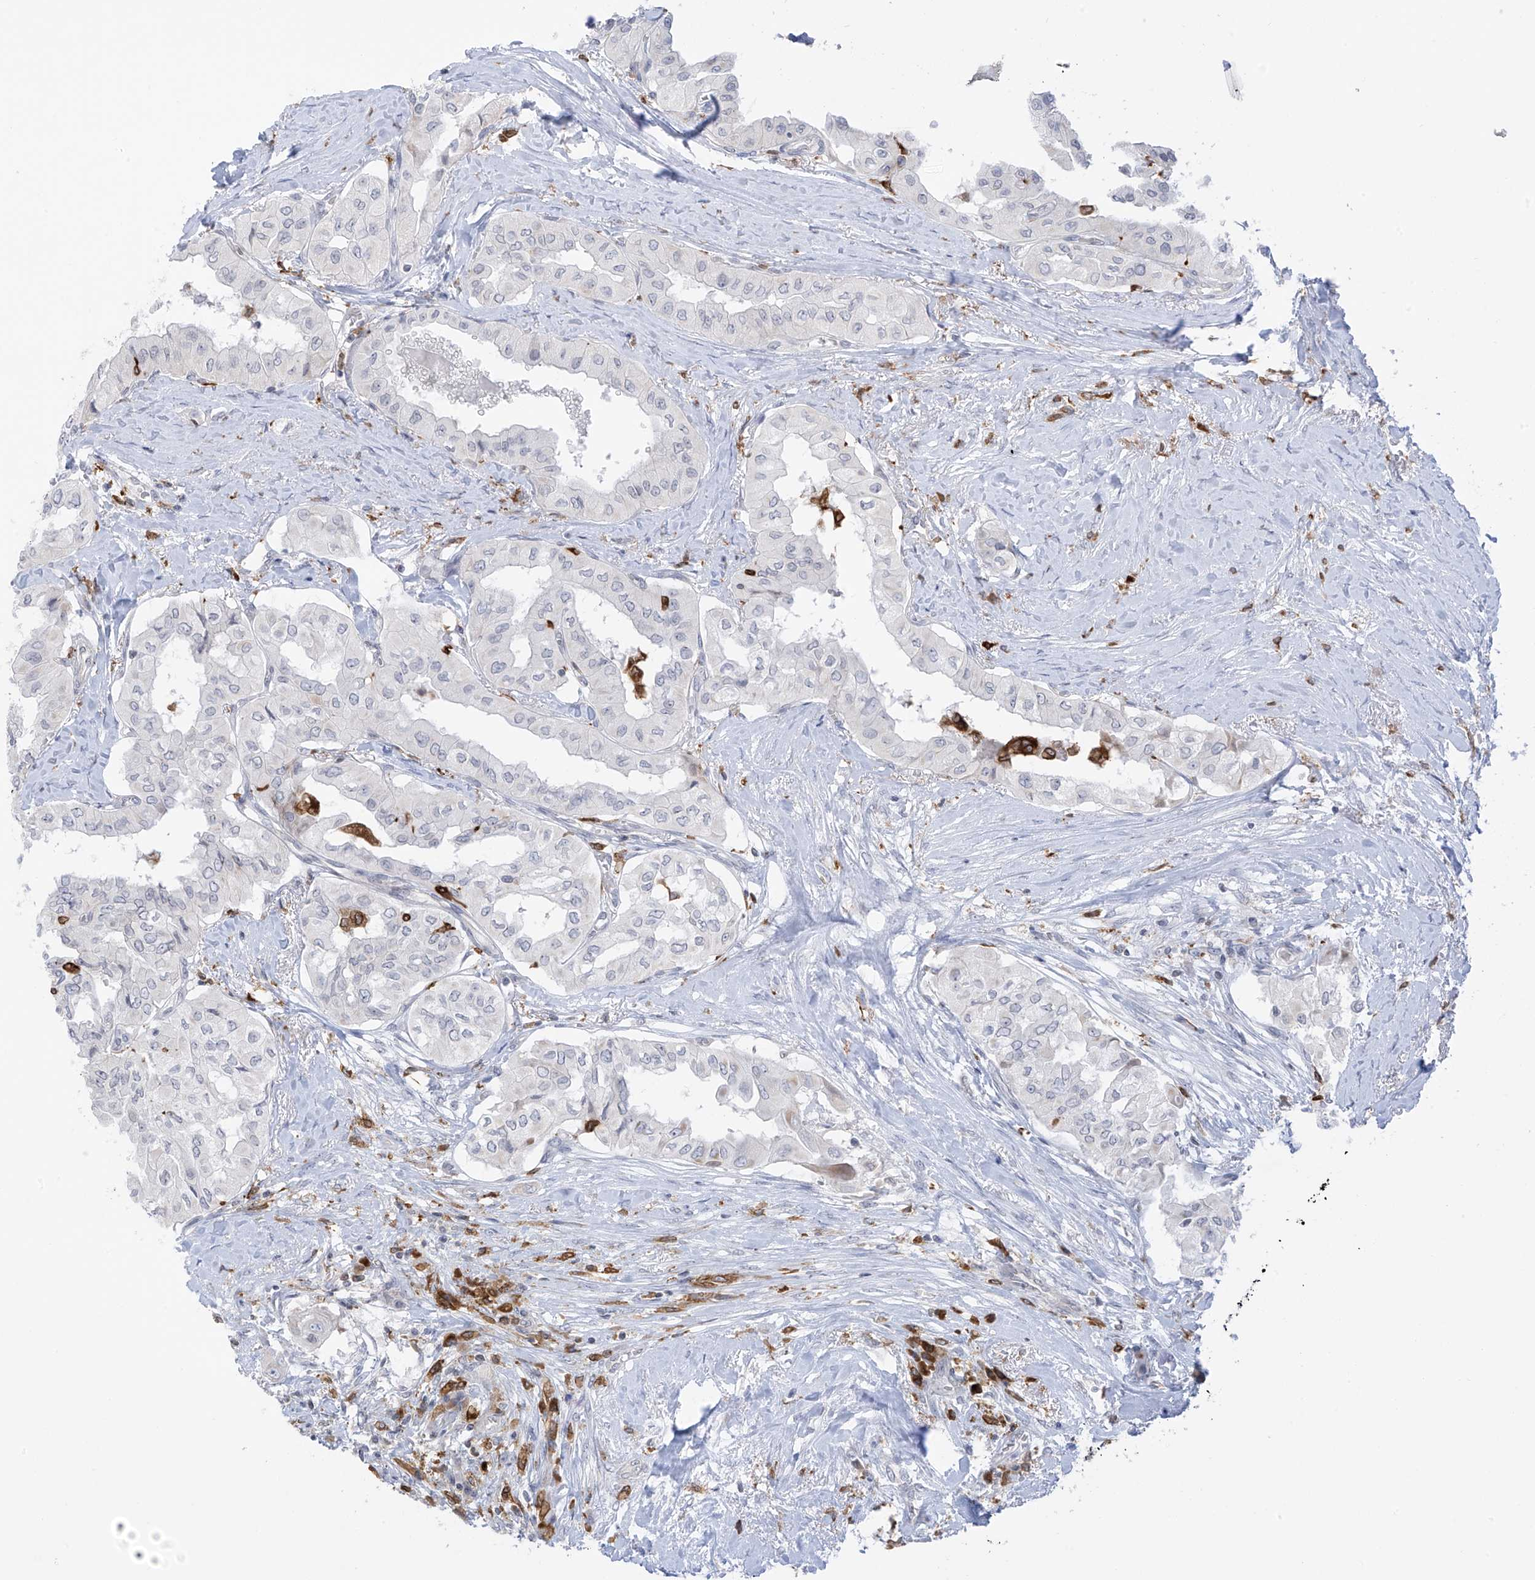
{"staining": {"intensity": "negative", "quantity": "none", "location": "none"}, "tissue": "thyroid cancer", "cell_type": "Tumor cells", "image_type": "cancer", "snomed": [{"axis": "morphology", "description": "Papillary adenocarcinoma, NOS"}, {"axis": "topography", "description": "Thyroid gland"}], "caption": "Tumor cells show no significant staining in papillary adenocarcinoma (thyroid). (DAB (3,3'-diaminobenzidine) immunohistochemistry, high magnification).", "gene": "TBXAS1", "patient": {"sex": "female", "age": 59}}